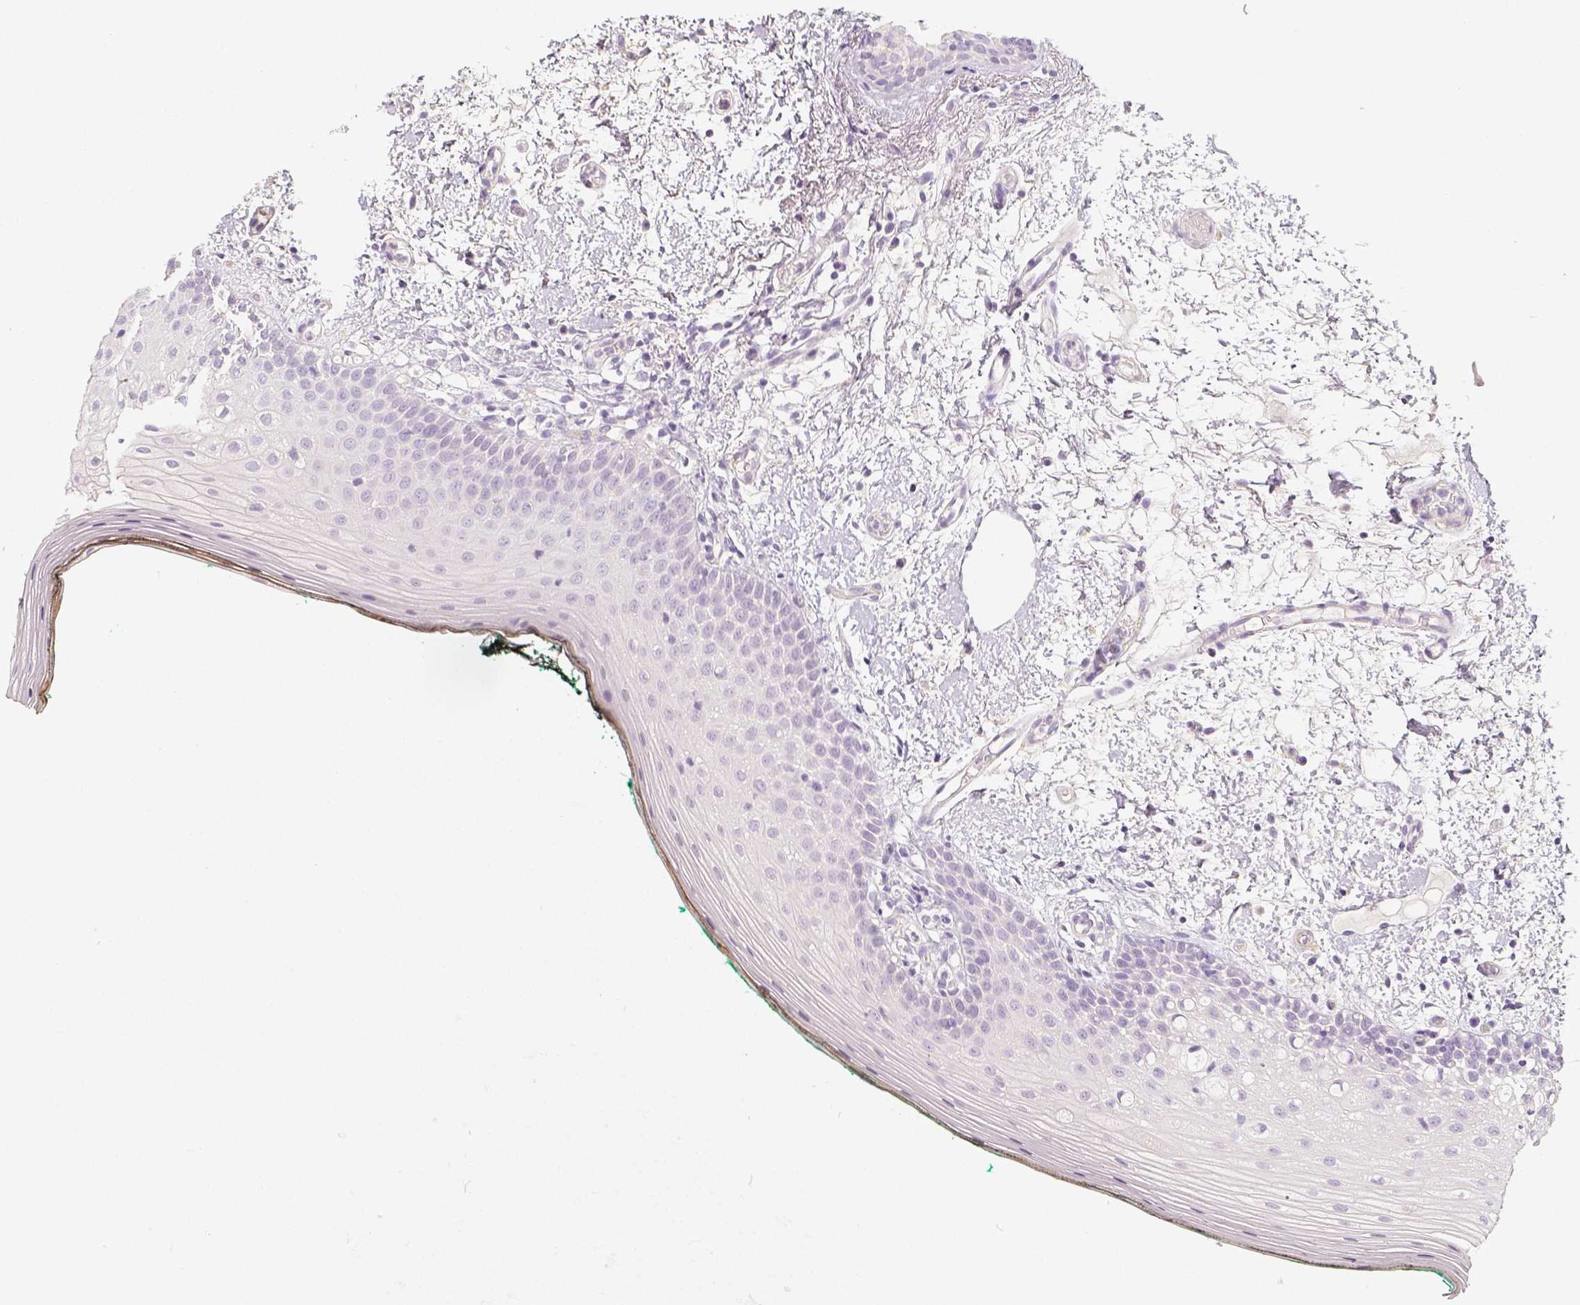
{"staining": {"intensity": "negative", "quantity": "none", "location": "none"}, "tissue": "oral mucosa", "cell_type": "Squamous epithelial cells", "image_type": "normal", "snomed": [{"axis": "morphology", "description": "Normal tissue, NOS"}, {"axis": "topography", "description": "Oral tissue"}], "caption": "High power microscopy image of an immunohistochemistry photomicrograph of normal oral mucosa, revealing no significant expression in squamous epithelial cells. Nuclei are stained in blue.", "gene": "THY1", "patient": {"sex": "female", "age": 83}}